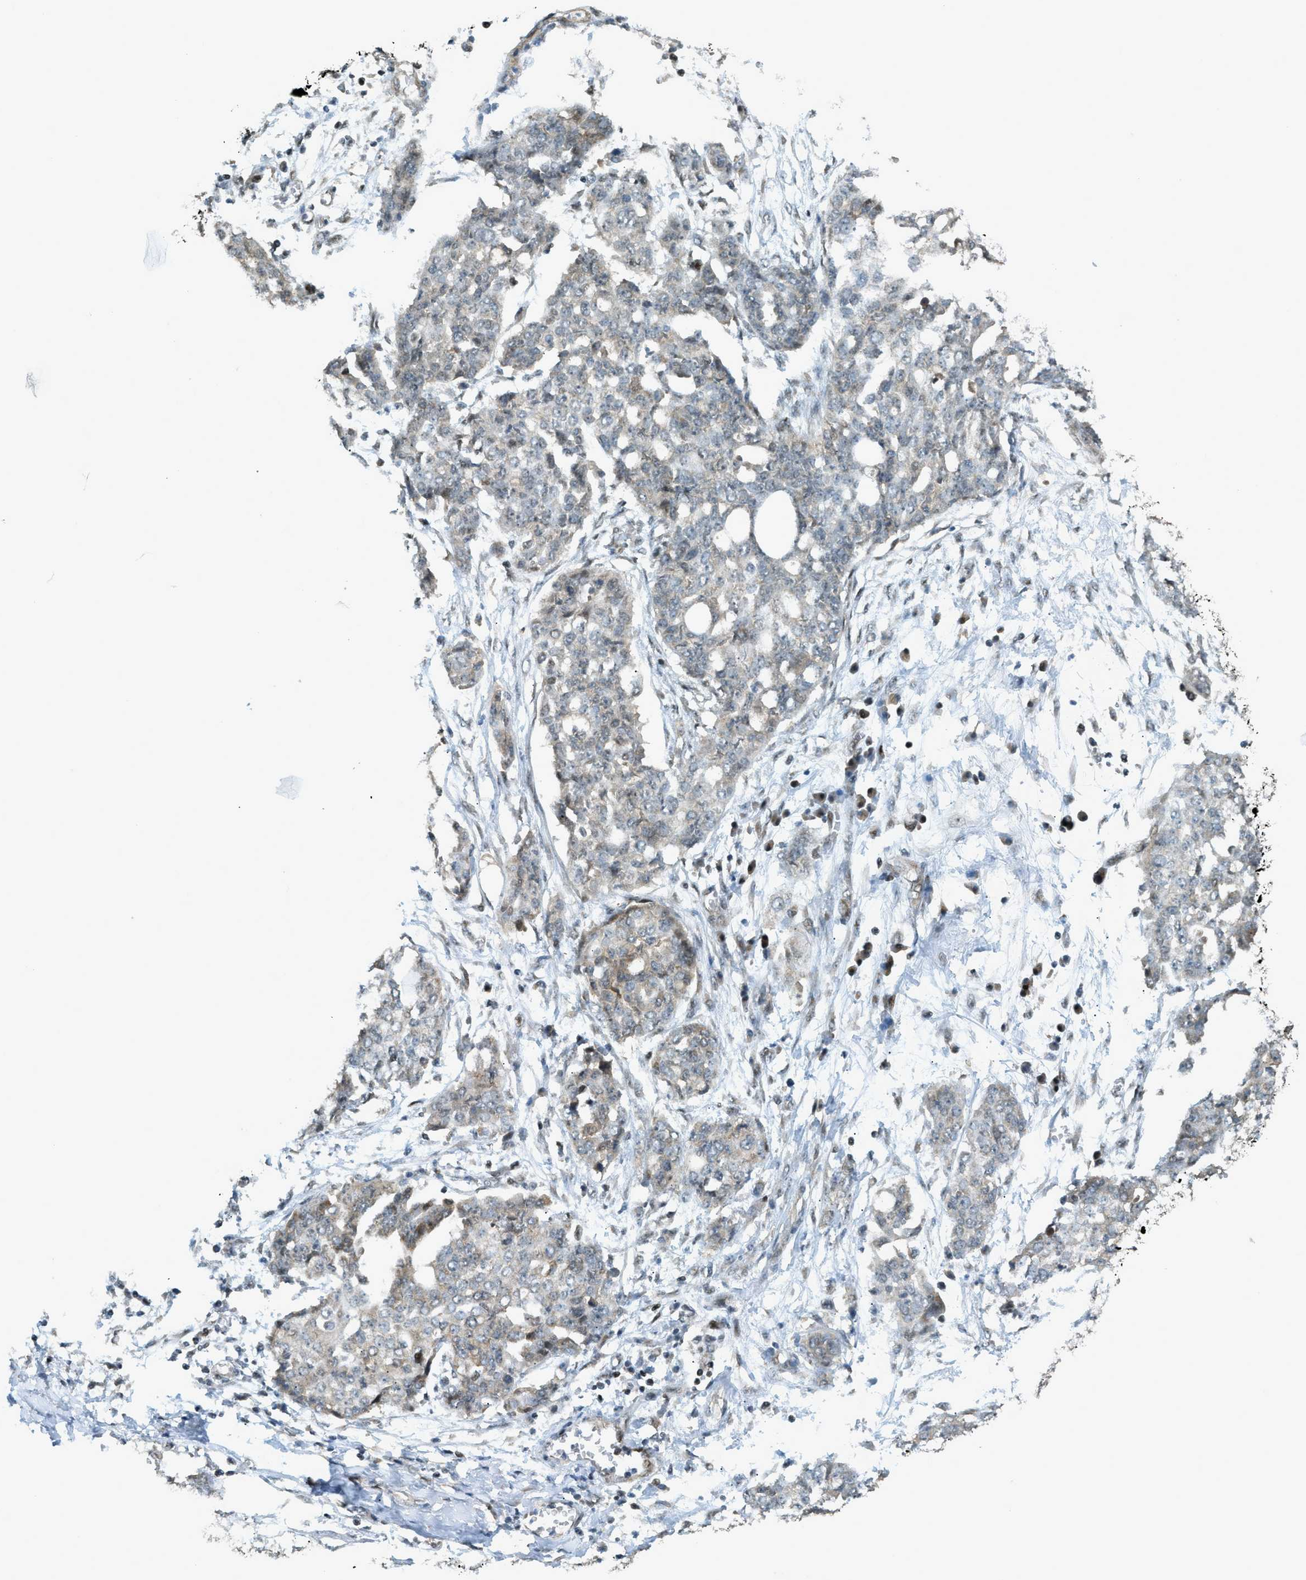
{"staining": {"intensity": "weak", "quantity": "25%-75%", "location": "cytoplasmic/membranous"}, "tissue": "ovarian cancer", "cell_type": "Tumor cells", "image_type": "cancer", "snomed": [{"axis": "morphology", "description": "Cystadenocarcinoma, serous, NOS"}, {"axis": "topography", "description": "Soft tissue"}, {"axis": "topography", "description": "Ovary"}], "caption": "Immunohistochemistry (DAB) staining of ovarian serous cystadenocarcinoma demonstrates weak cytoplasmic/membranous protein expression in about 25%-75% of tumor cells.", "gene": "CCDC186", "patient": {"sex": "female", "age": 57}}